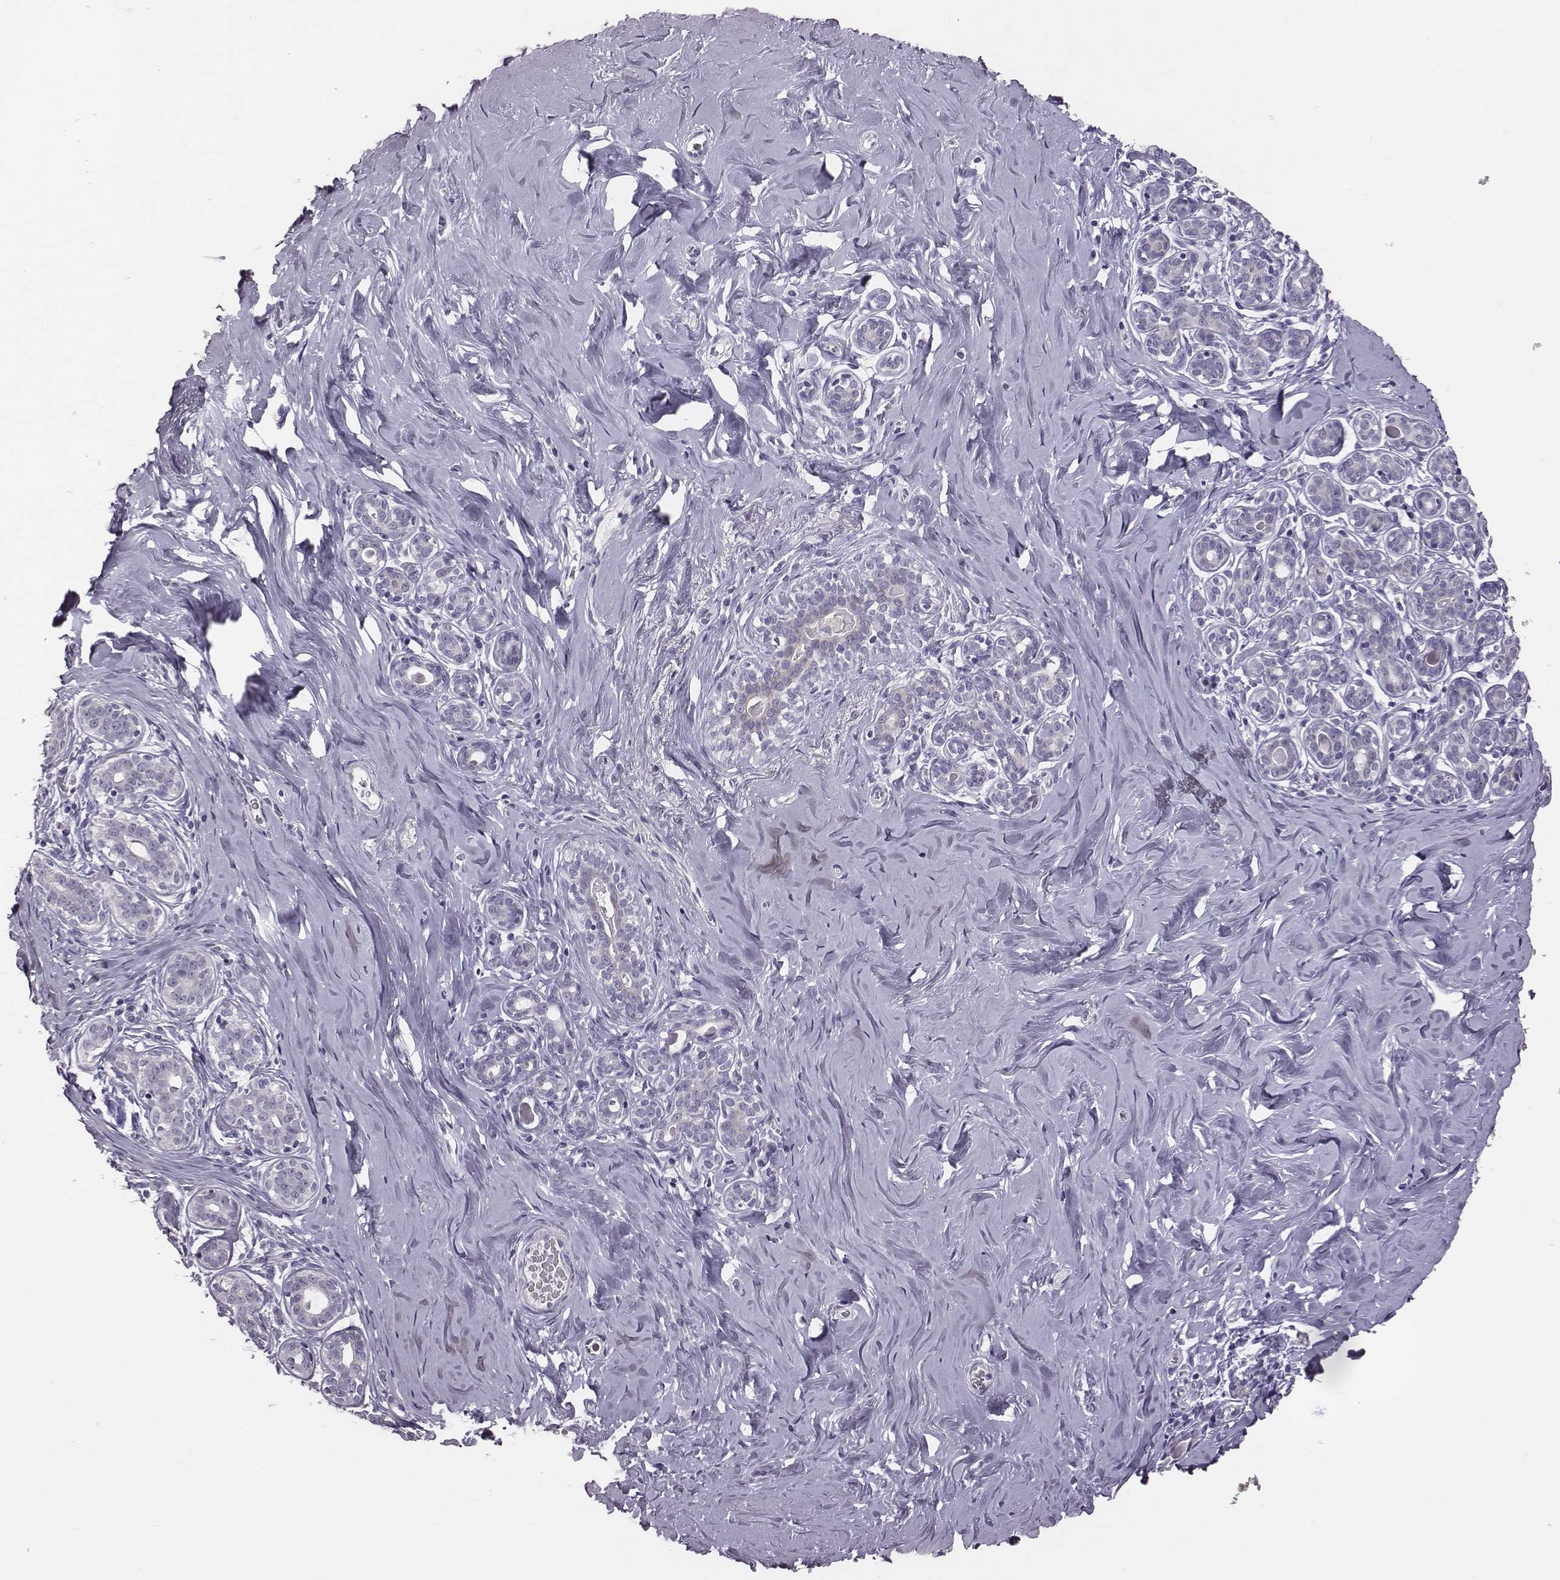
{"staining": {"intensity": "negative", "quantity": "none", "location": "none"}, "tissue": "breast", "cell_type": "Adipocytes", "image_type": "normal", "snomed": [{"axis": "morphology", "description": "Normal tissue, NOS"}, {"axis": "topography", "description": "Skin"}, {"axis": "topography", "description": "Breast"}], "caption": "Immunohistochemistry (IHC) histopathology image of normal breast: human breast stained with DAB demonstrates no significant protein staining in adipocytes. (DAB immunohistochemistry (IHC) with hematoxylin counter stain).", "gene": "ENSG00000290147", "patient": {"sex": "female", "age": 43}}